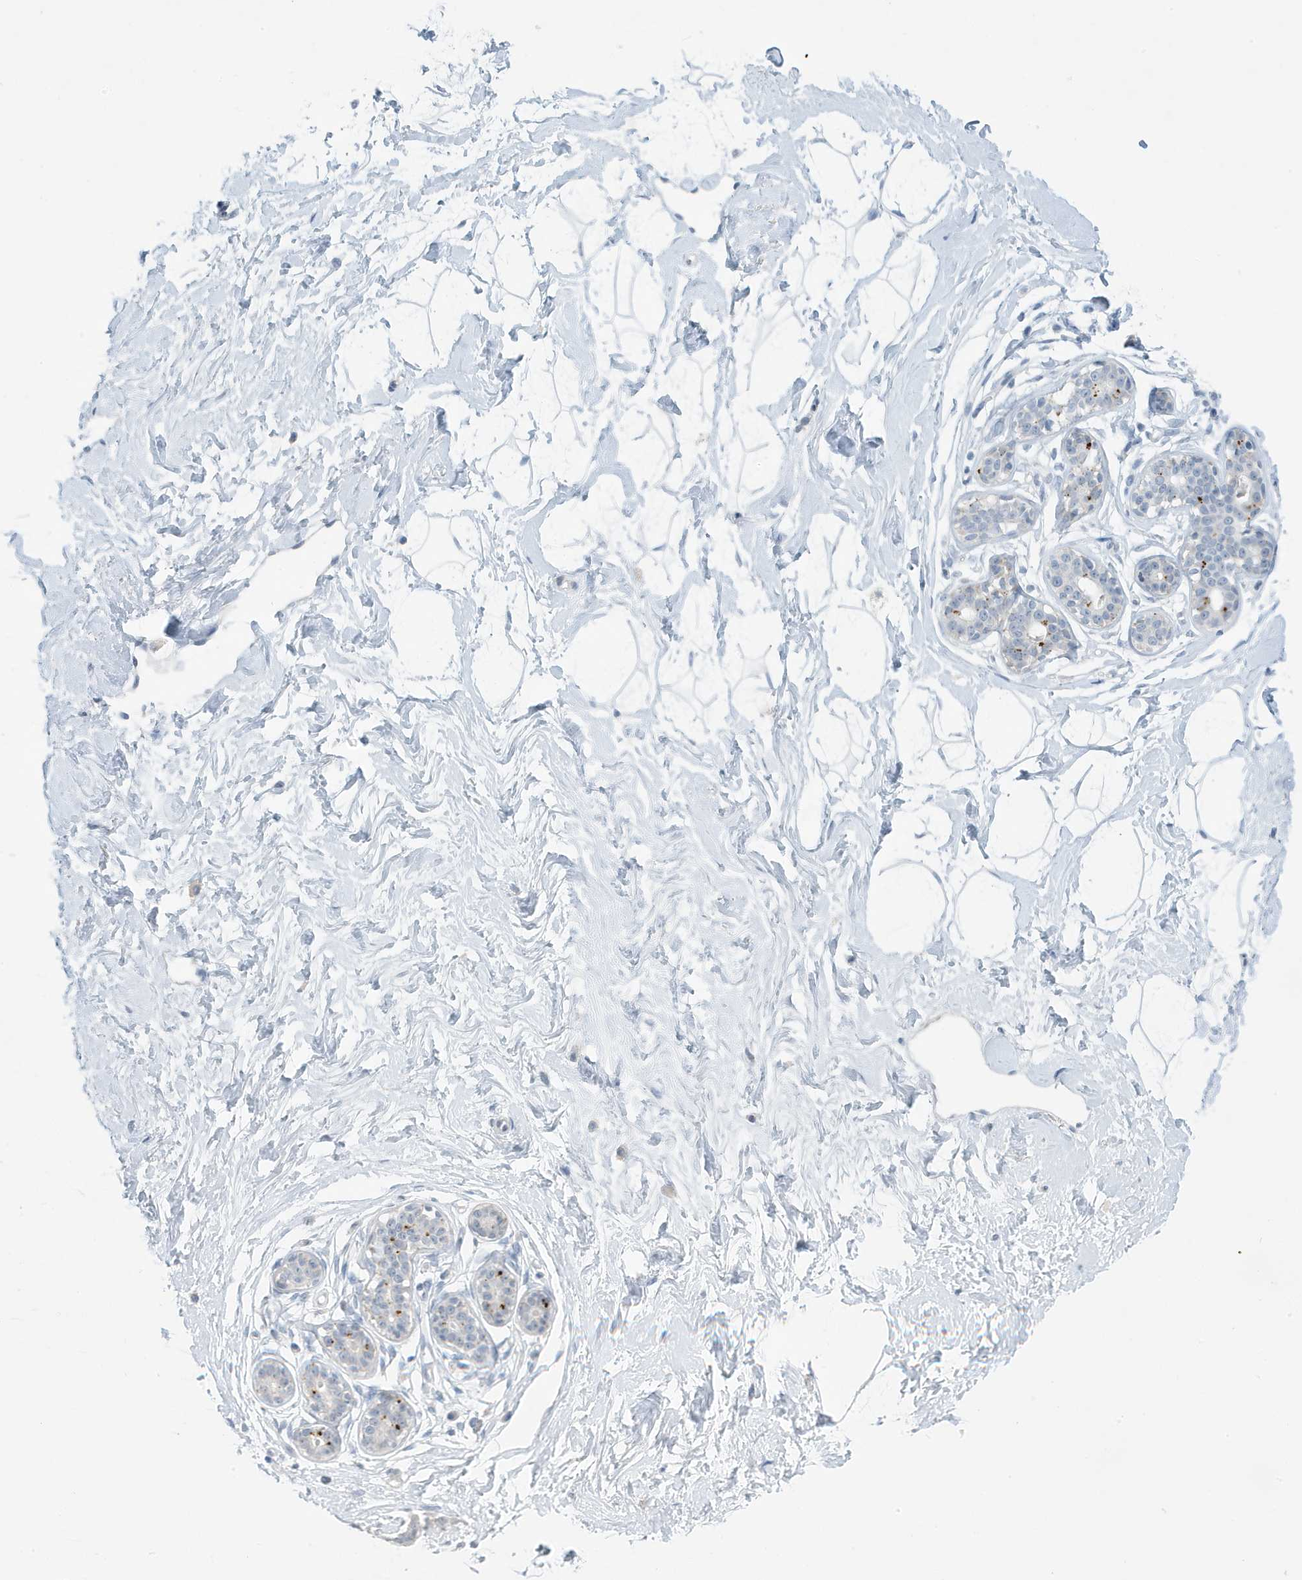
{"staining": {"intensity": "negative", "quantity": "none", "location": "none"}, "tissue": "breast", "cell_type": "Adipocytes", "image_type": "normal", "snomed": [{"axis": "morphology", "description": "Normal tissue, NOS"}, {"axis": "morphology", "description": "Adenoma, NOS"}, {"axis": "topography", "description": "Breast"}], "caption": "Adipocytes are negative for brown protein staining in unremarkable breast.", "gene": "PERM1", "patient": {"sex": "female", "age": 23}}